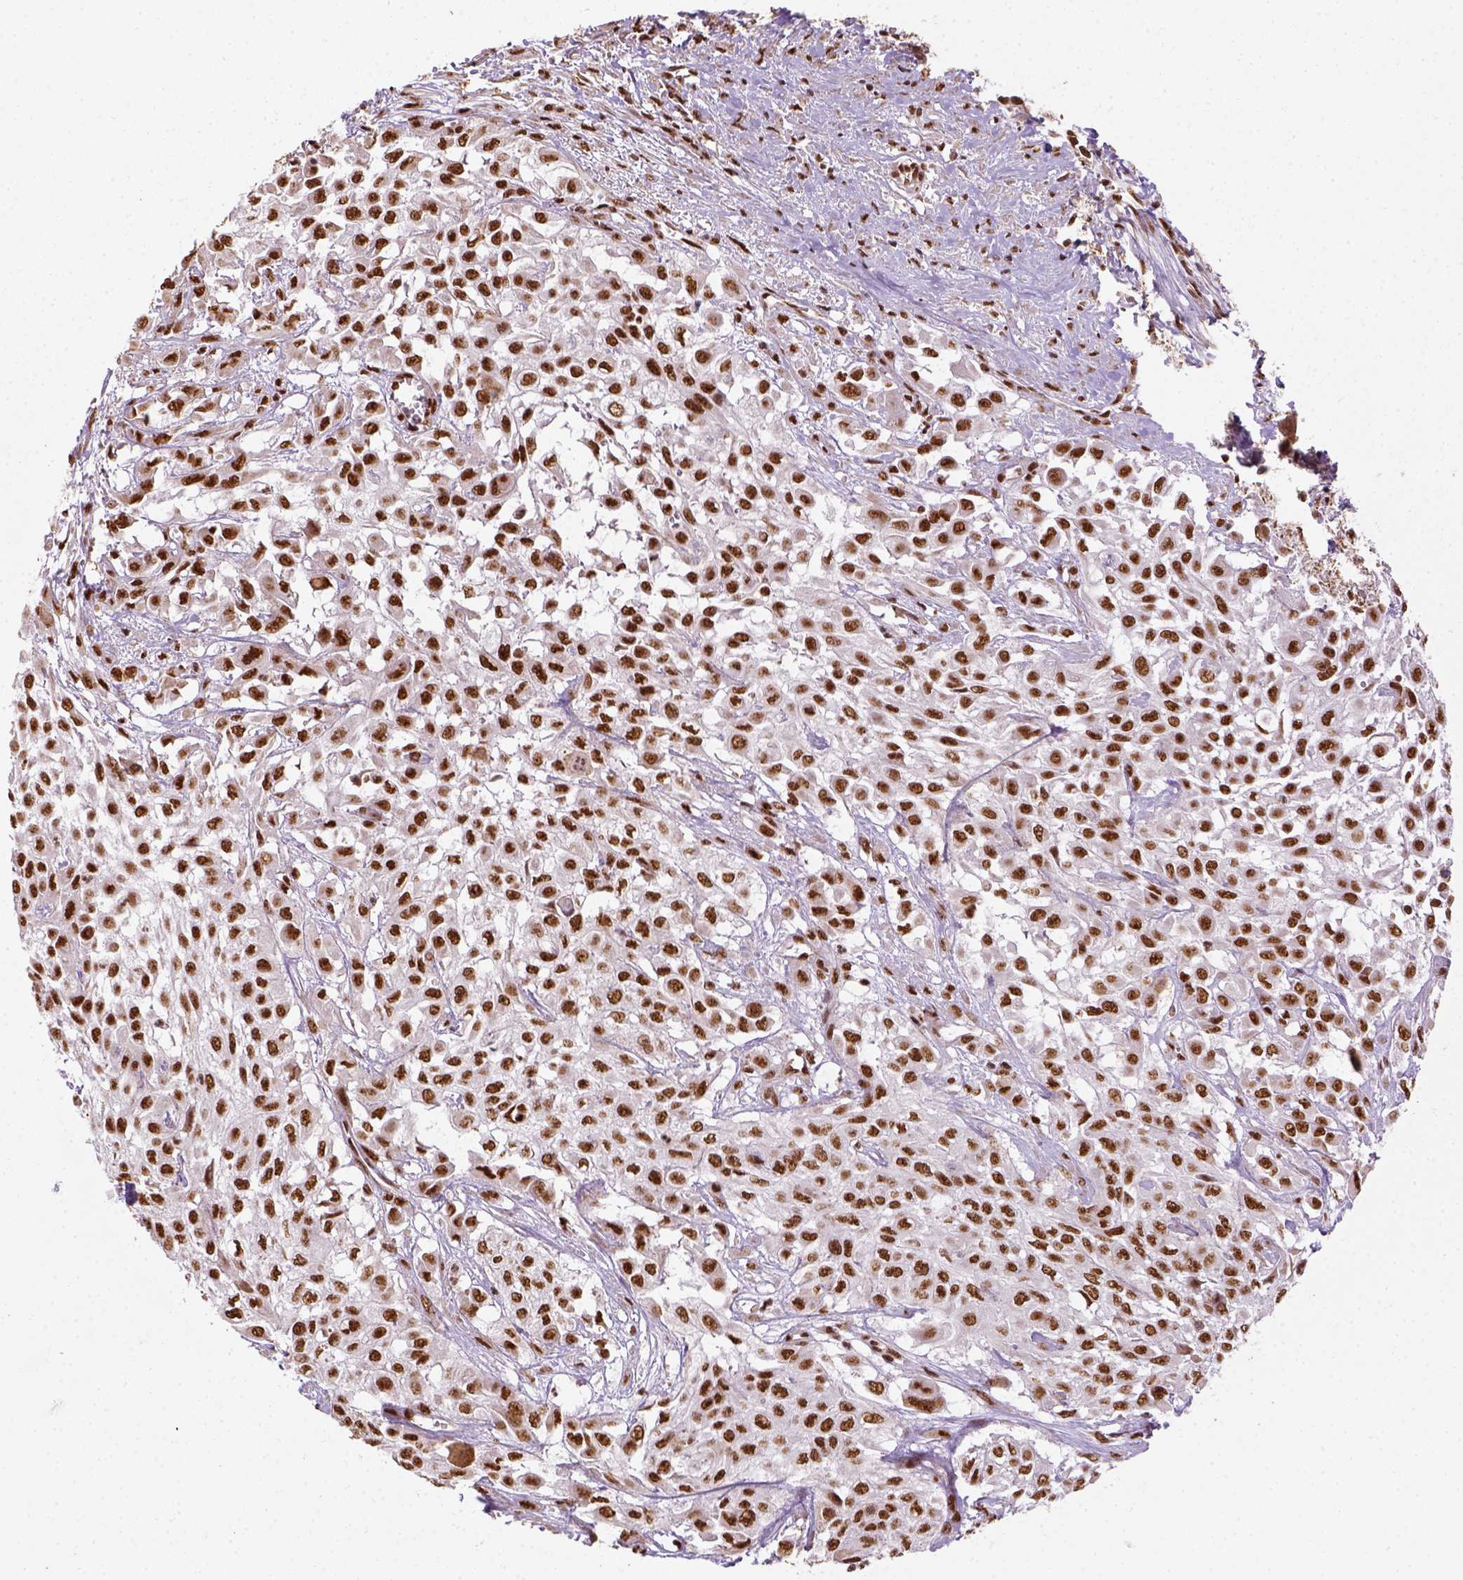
{"staining": {"intensity": "strong", "quantity": ">75%", "location": "nuclear"}, "tissue": "urothelial cancer", "cell_type": "Tumor cells", "image_type": "cancer", "snomed": [{"axis": "morphology", "description": "Urothelial carcinoma, High grade"}, {"axis": "topography", "description": "Urinary bladder"}], "caption": "Immunohistochemistry (IHC) image of urothelial cancer stained for a protein (brown), which demonstrates high levels of strong nuclear staining in approximately >75% of tumor cells.", "gene": "CCAR1", "patient": {"sex": "male", "age": 57}}